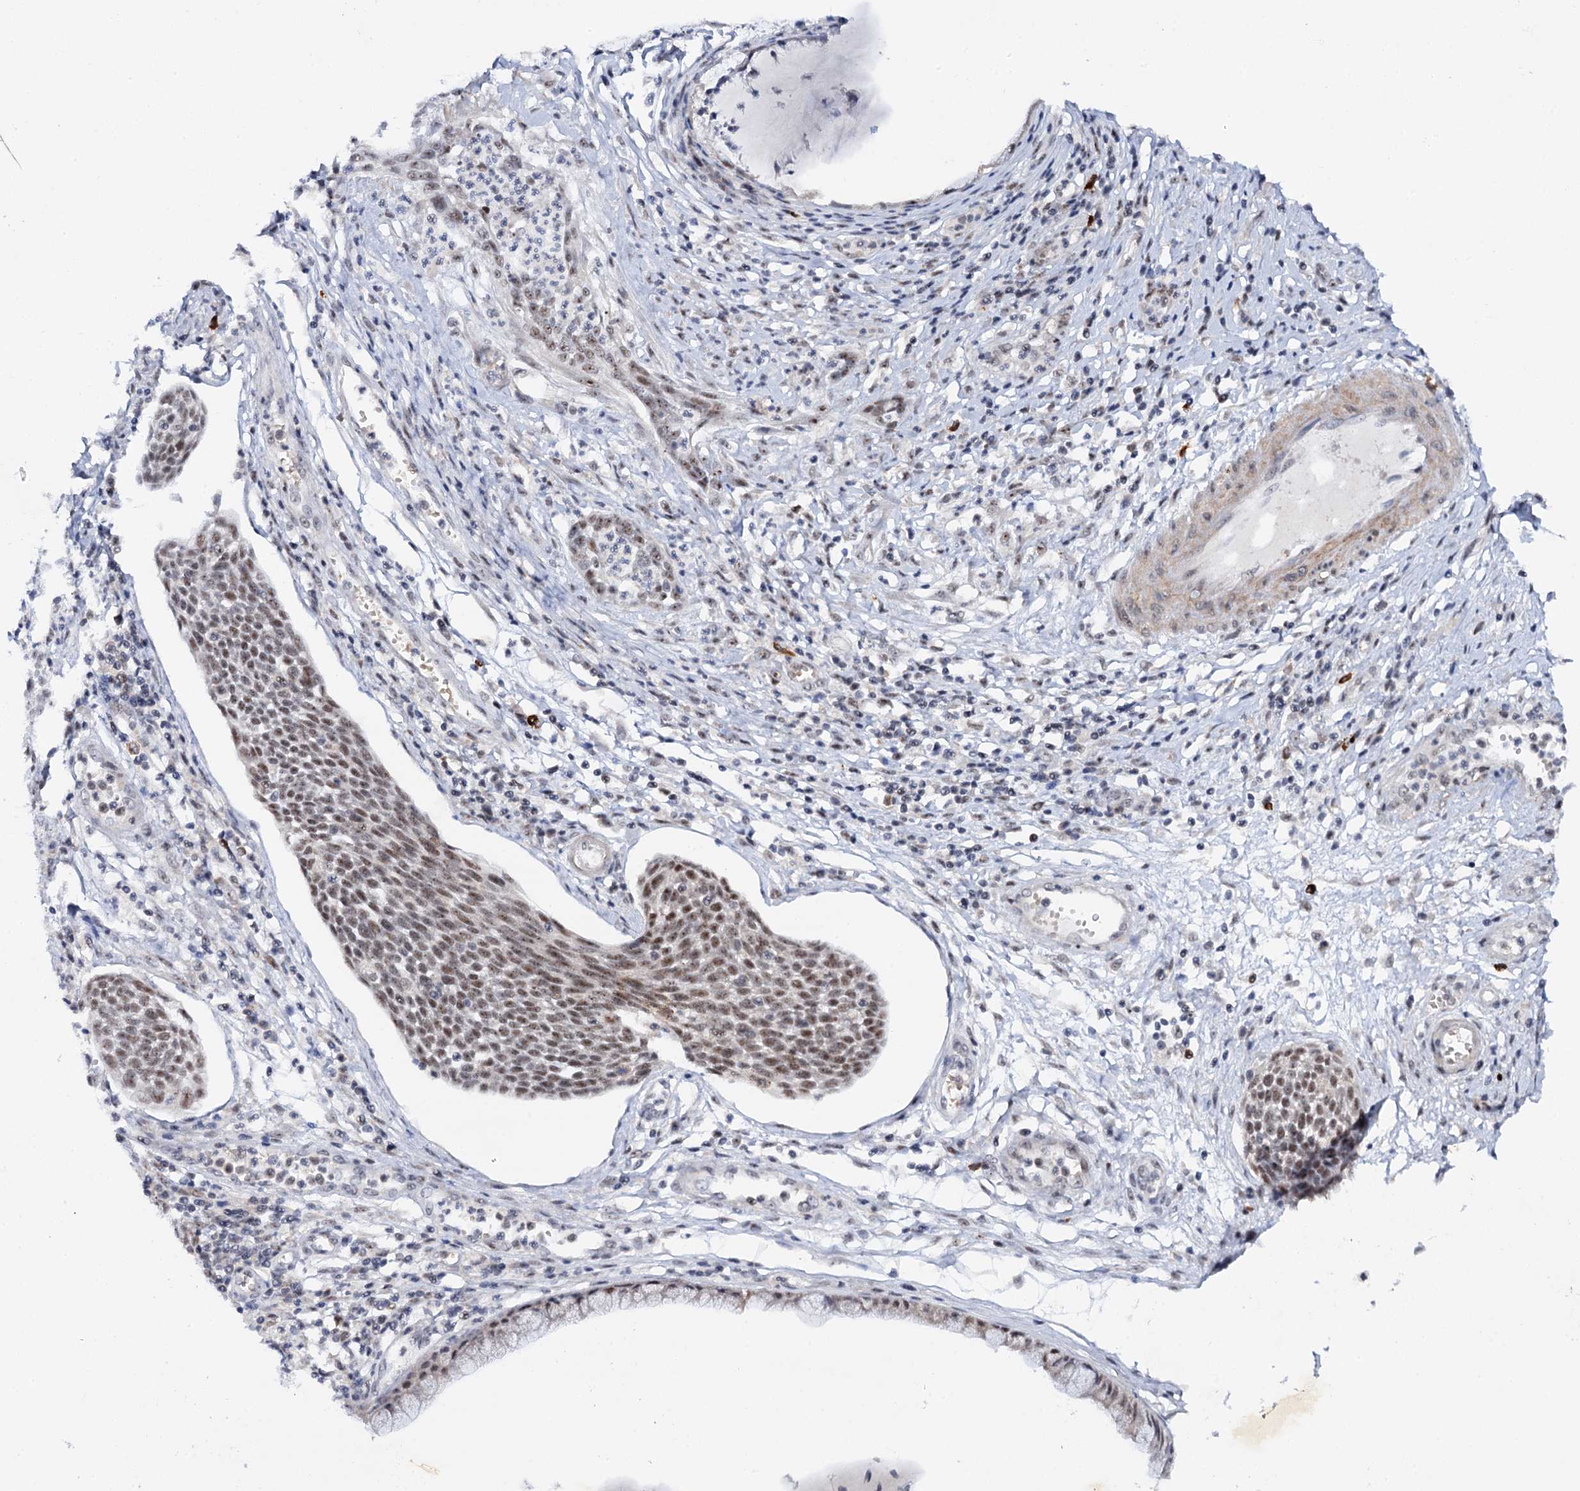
{"staining": {"intensity": "moderate", "quantity": "25%-75%", "location": "nuclear"}, "tissue": "cervical cancer", "cell_type": "Tumor cells", "image_type": "cancer", "snomed": [{"axis": "morphology", "description": "Squamous cell carcinoma, NOS"}, {"axis": "topography", "description": "Cervix"}], "caption": "The micrograph reveals immunohistochemical staining of squamous cell carcinoma (cervical). There is moderate nuclear positivity is present in approximately 25%-75% of tumor cells. Using DAB (brown) and hematoxylin (blue) stains, captured at high magnification using brightfield microscopy.", "gene": "BUD13", "patient": {"sex": "female", "age": 34}}